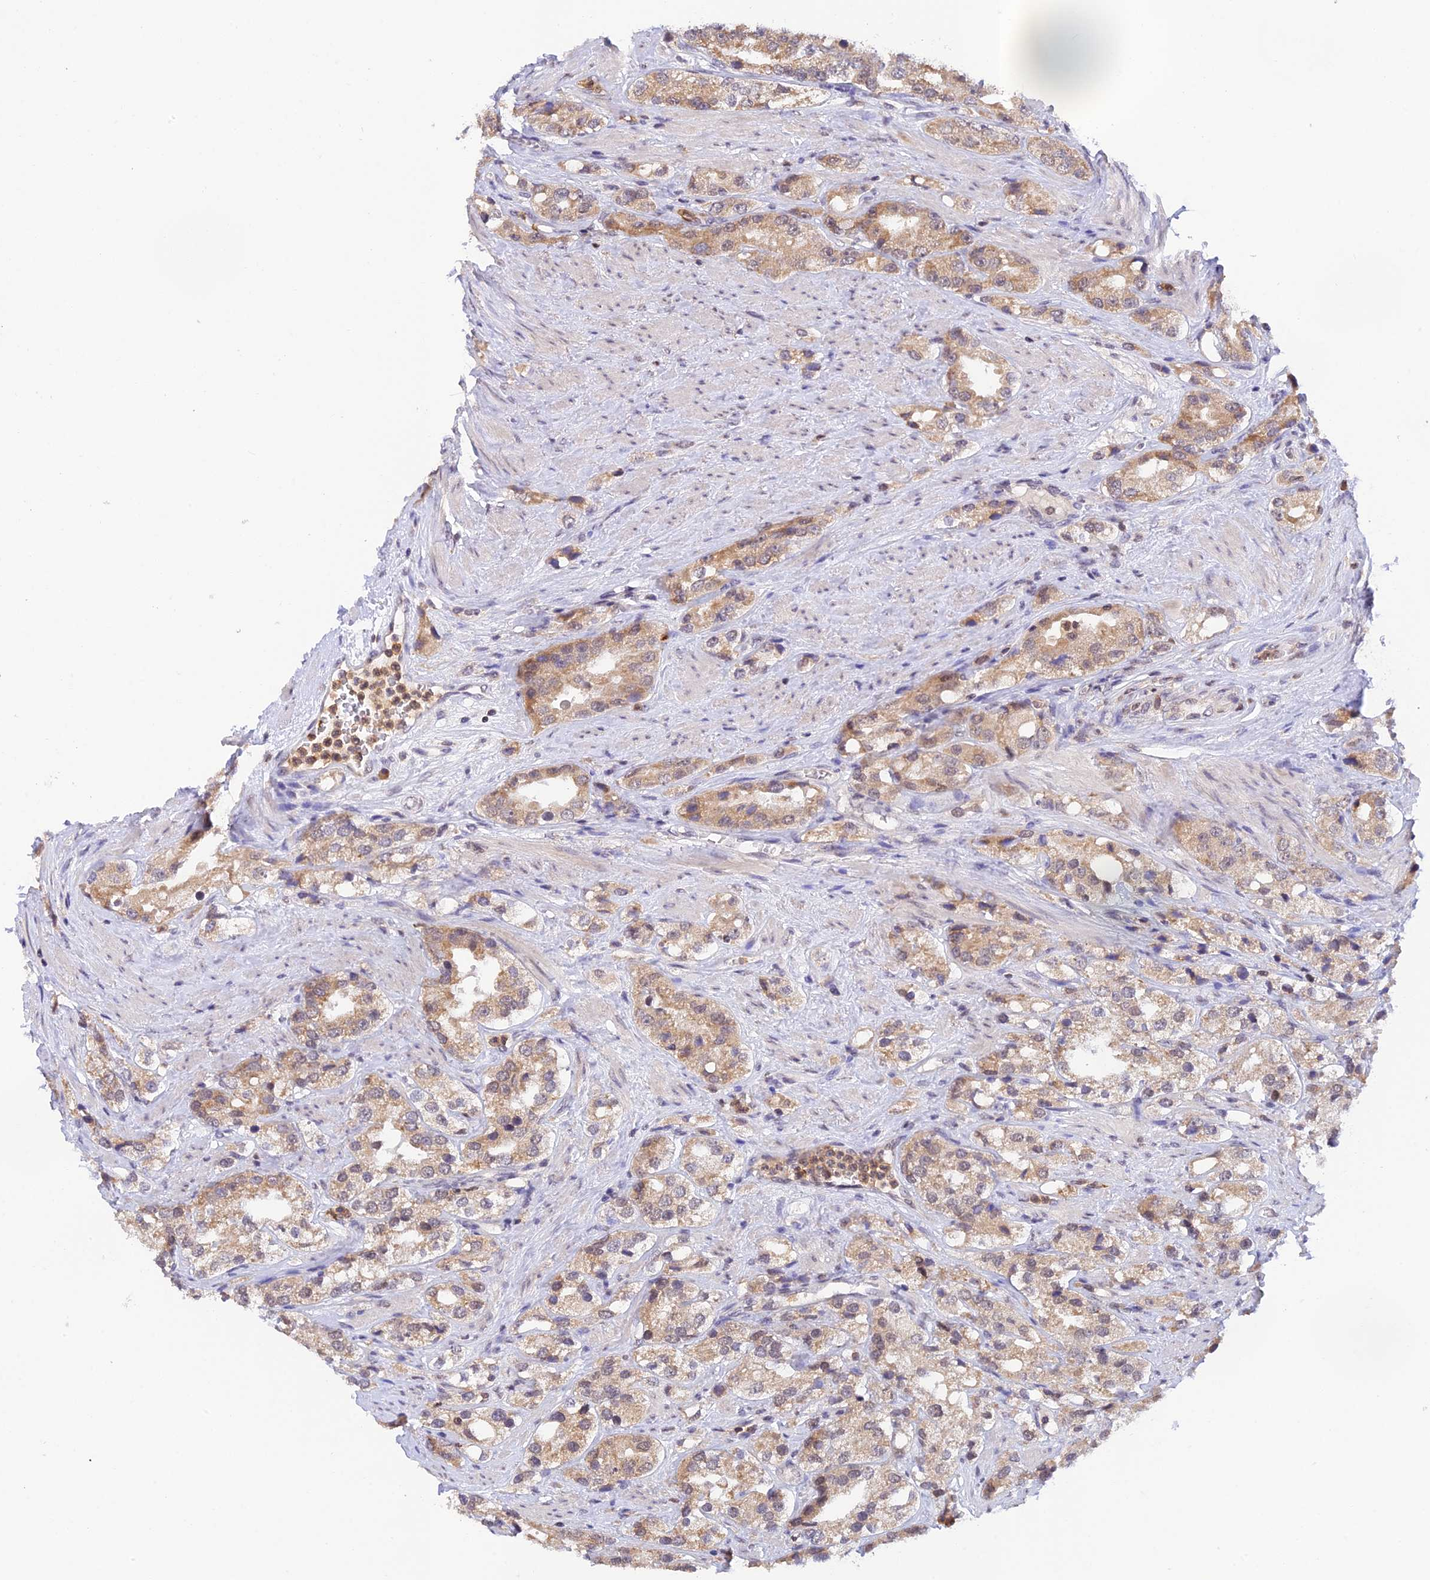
{"staining": {"intensity": "weak", "quantity": ">75%", "location": "cytoplasmic/membranous"}, "tissue": "prostate cancer", "cell_type": "Tumor cells", "image_type": "cancer", "snomed": [{"axis": "morphology", "description": "Adenocarcinoma, NOS"}, {"axis": "topography", "description": "Prostate"}], "caption": "Immunohistochemical staining of prostate cancer (adenocarcinoma) shows low levels of weak cytoplasmic/membranous expression in about >75% of tumor cells.", "gene": "PEX16", "patient": {"sex": "male", "age": 79}}